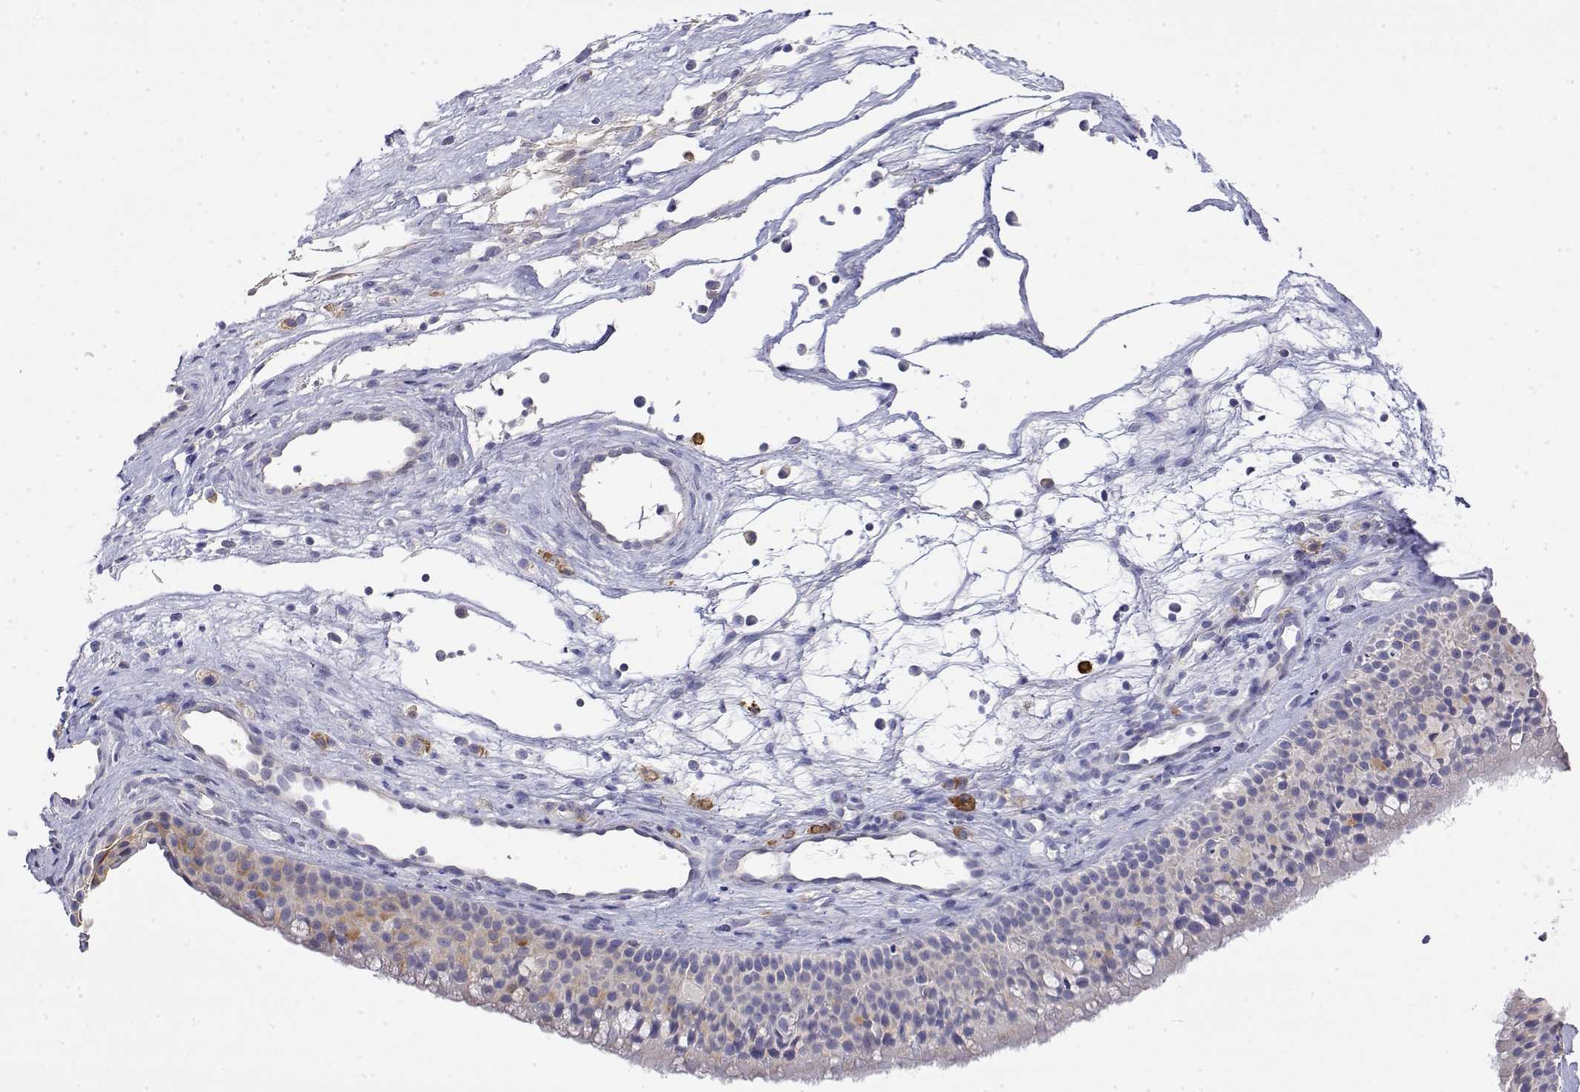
{"staining": {"intensity": "moderate", "quantity": "<25%", "location": "cytoplasmic/membranous"}, "tissue": "nasopharynx", "cell_type": "Respiratory epithelial cells", "image_type": "normal", "snomed": [{"axis": "morphology", "description": "Normal tissue, NOS"}, {"axis": "topography", "description": "Nasopharynx"}], "caption": "Immunohistochemistry staining of unremarkable nasopharynx, which demonstrates low levels of moderate cytoplasmic/membranous staining in approximately <25% of respiratory epithelial cells indicating moderate cytoplasmic/membranous protein staining. The staining was performed using DAB (3,3'-diaminobenzidine) (brown) for protein detection and nuclei were counterstained in hematoxylin (blue).", "gene": "LY6D", "patient": {"sex": "male", "age": 68}}